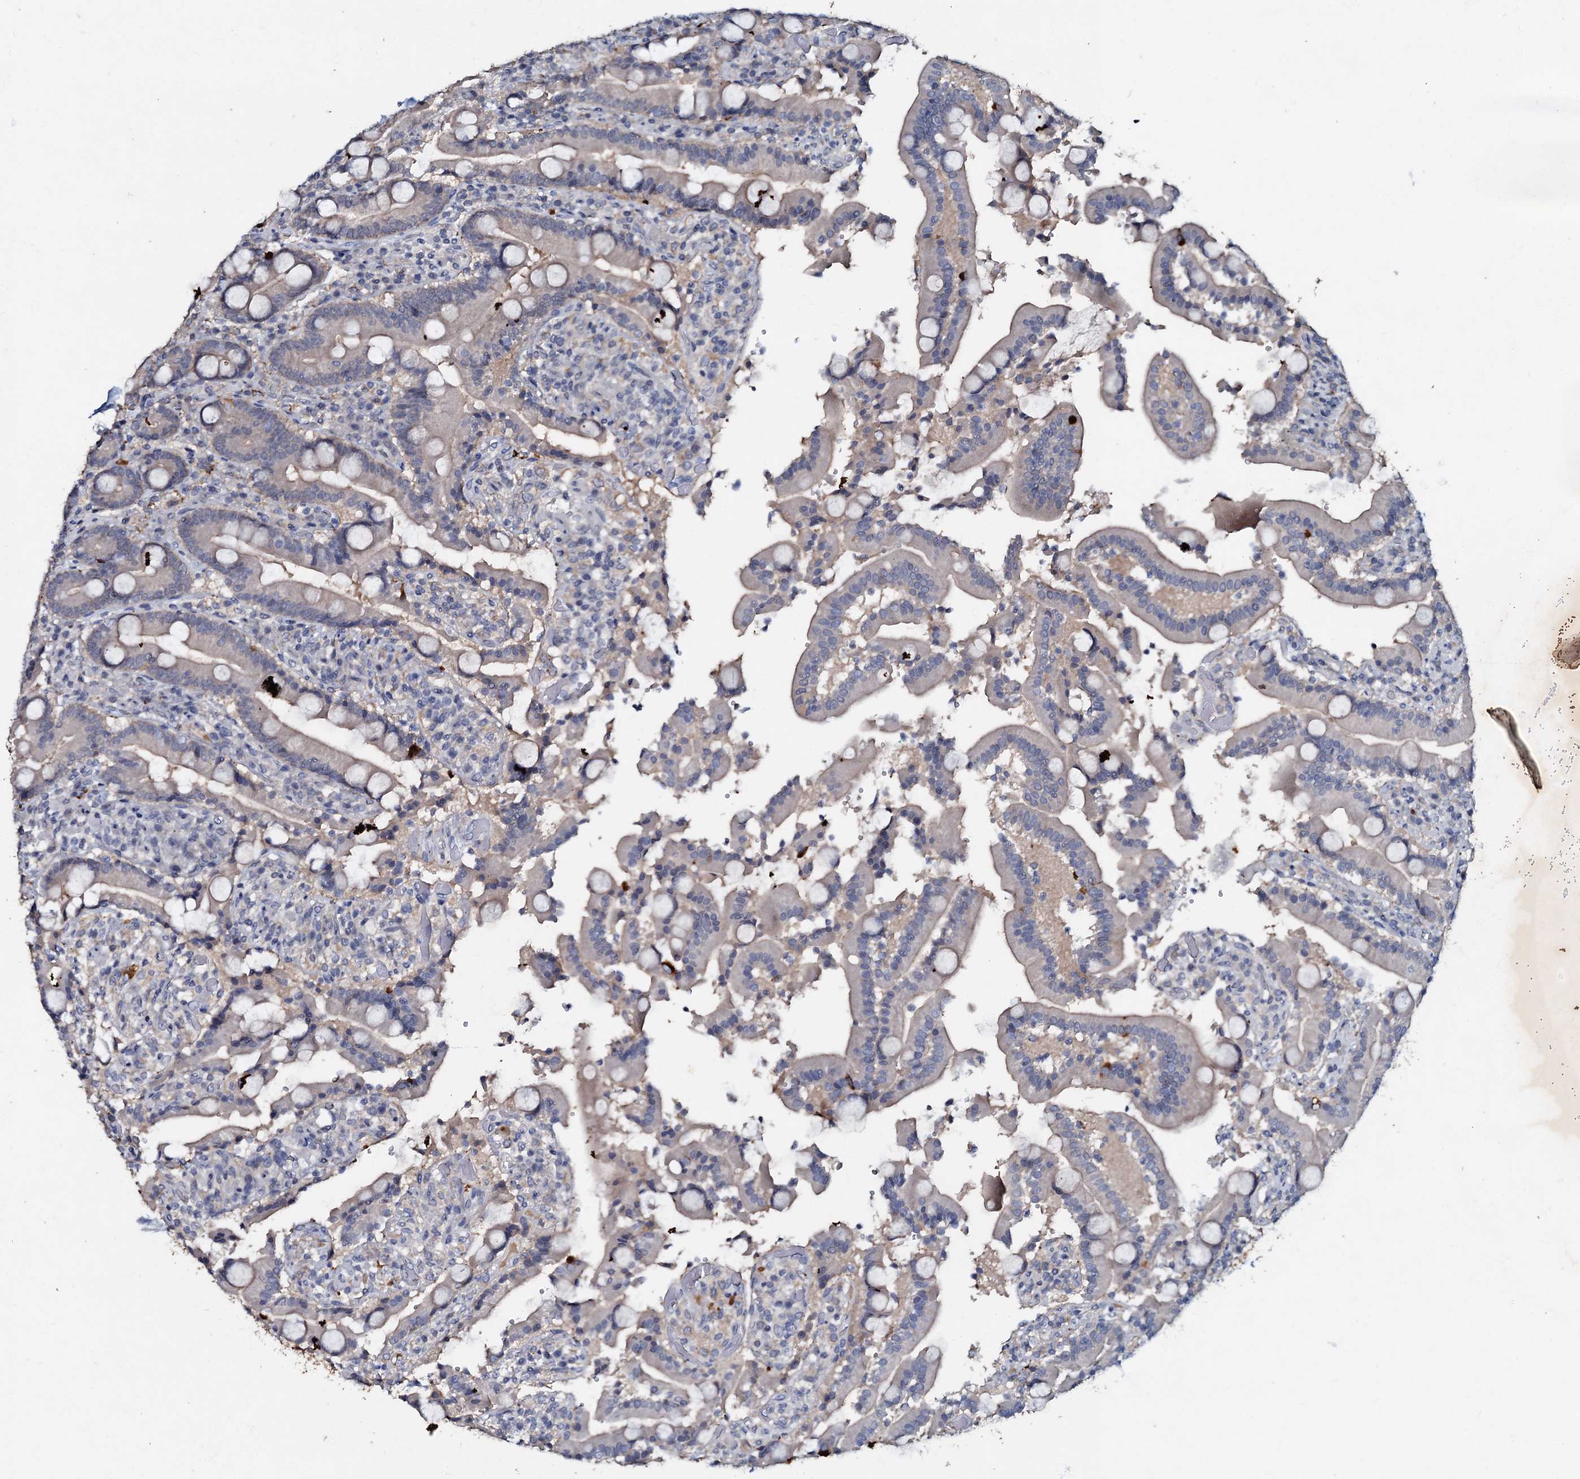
{"staining": {"intensity": "weak", "quantity": "<25%", "location": "cytoplasmic/membranous"}, "tissue": "duodenum", "cell_type": "Glandular cells", "image_type": "normal", "snomed": [{"axis": "morphology", "description": "Normal tissue, NOS"}, {"axis": "topography", "description": "Duodenum"}], "caption": "Protein analysis of unremarkable duodenum shows no significant expression in glandular cells.", "gene": "MANSC4", "patient": {"sex": "female", "age": 62}}